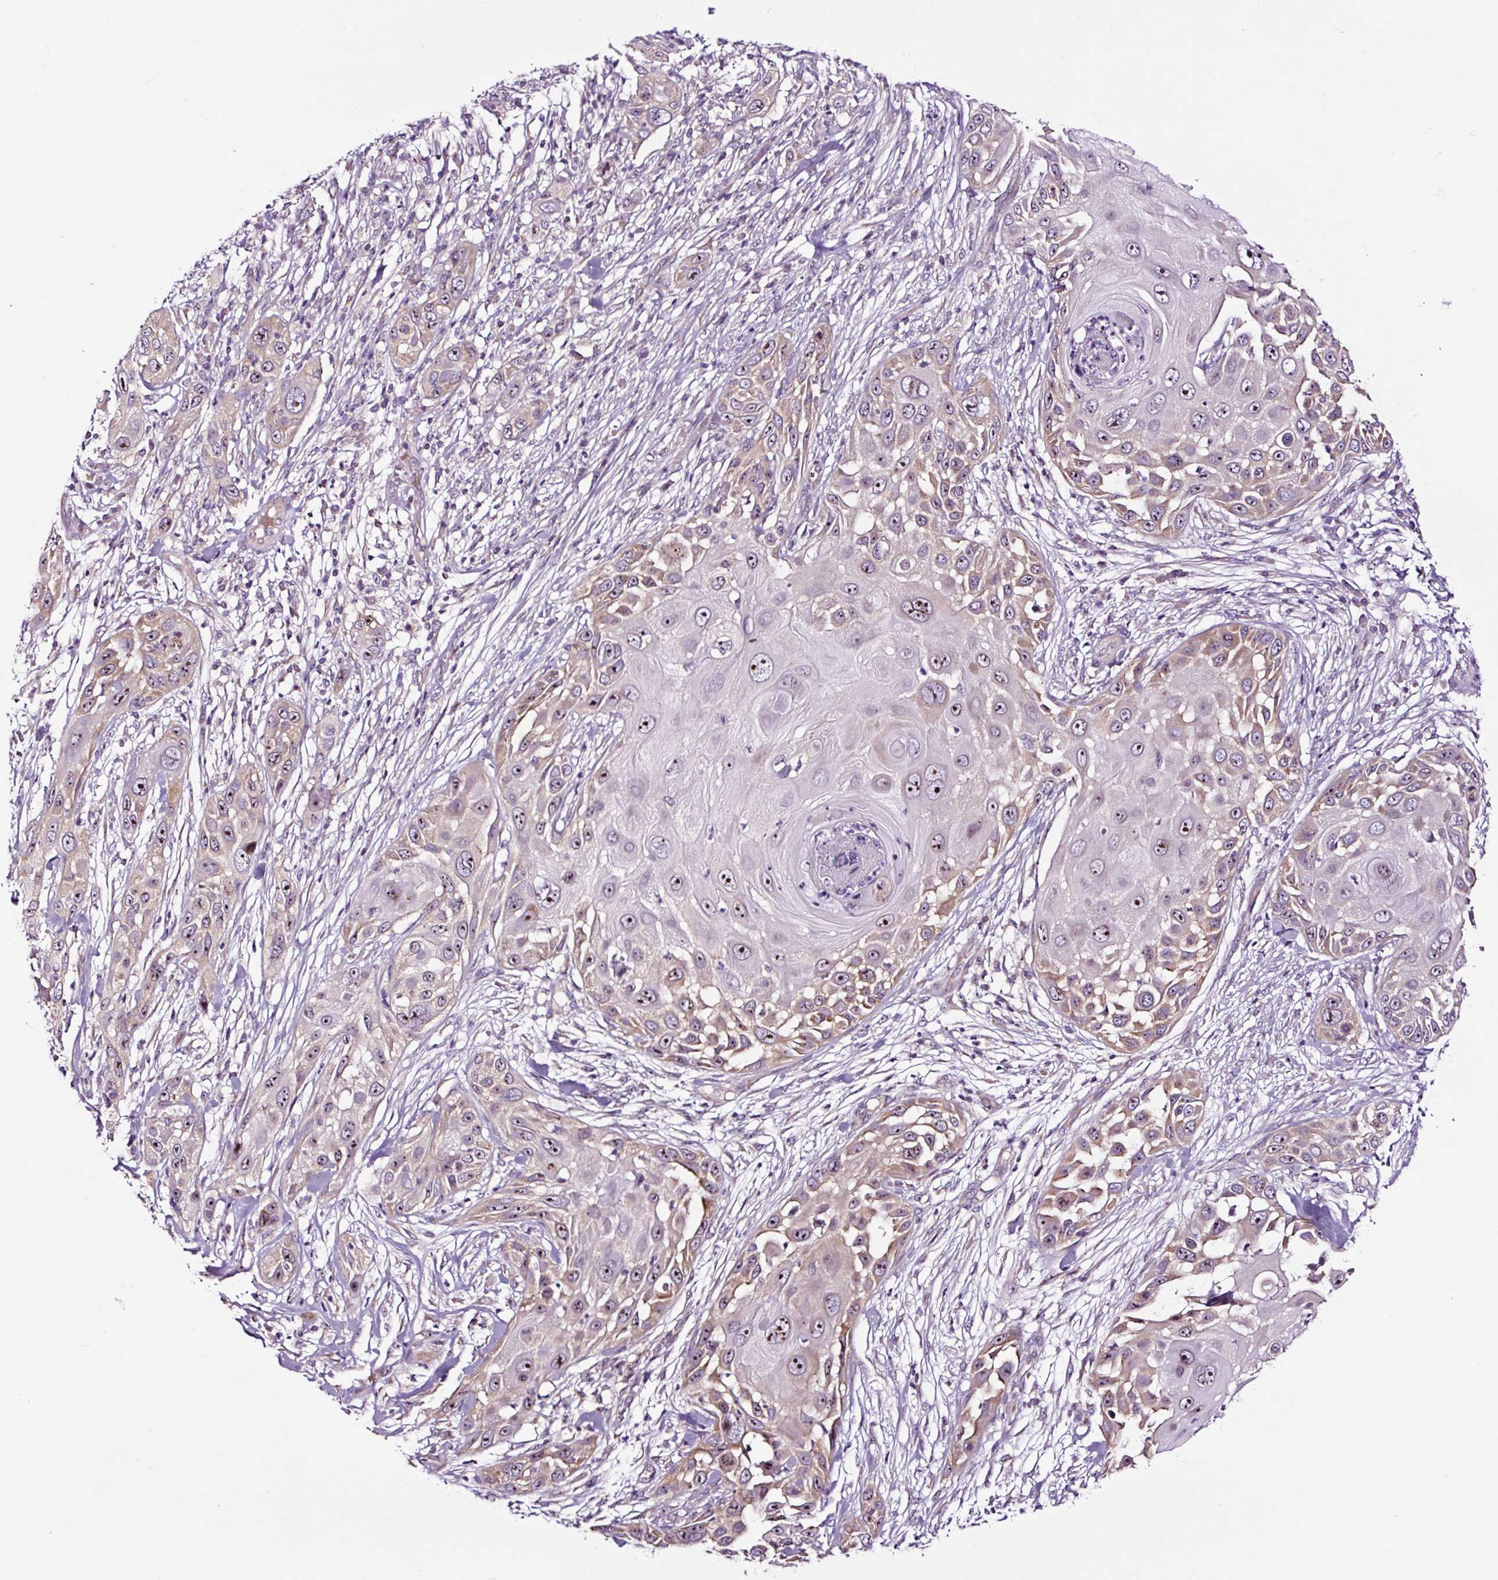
{"staining": {"intensity": "moderate", "quantity": "<25%", "location": "nuclear"}, "tissue": "skin cancer", "cell_type": "Tumor cells", "image_type": "cancer", "snomed": [{"axis": "morphology", "description": "Squamous cell carcinoma, NOS"}, {"axis": "topography", "description": "Skin"}], "caption": "Protein positivity by immunohistochemistry (IHC) displays moderate nuclear expression in approximately <25% of tumor cells in squamous cell carcinoma (skin). (DAB IHC, brown staining for protein, blue staining for nuclei).", "gene": "NOM1", "patient": {"sex": "female", "age": 44}}